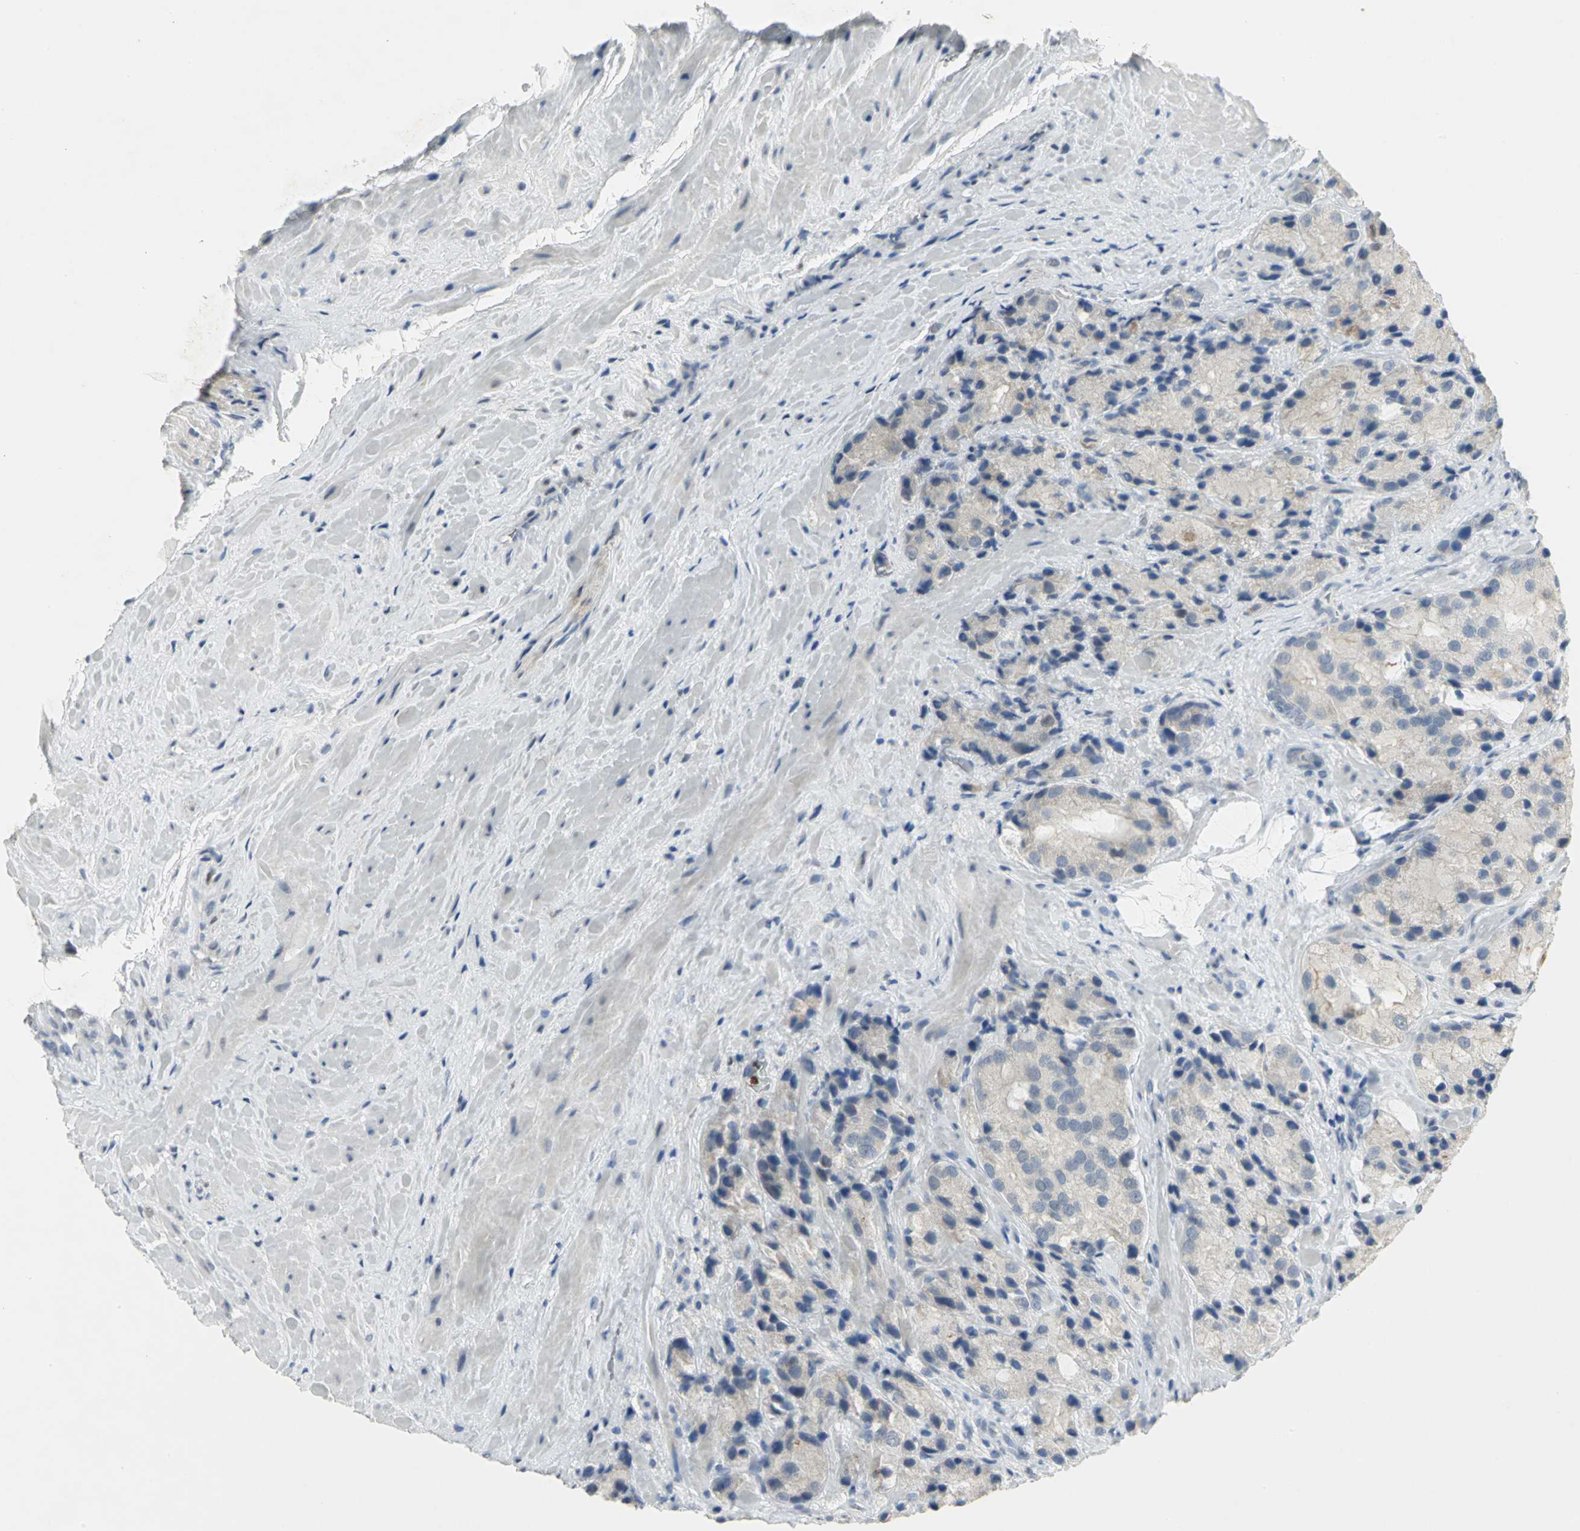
{"staining": {"intensity": "negative", "quantity": "none", "location": "none"}, "tissue": "prostate cancer", "cell_type": "Tumor cells", "image_type": "cancer", "snomed": [{"axis": "morphology", "description": "Adenocarcinoma, High grade"}, {"axis": "topography", "description": "Prostate"}], "caption": "IHC histopathology image of human prostate high-grade adenocarcinoma stained for a protein (brown), which shows no staining in tumor cells.", "gene": "BCL6", "patient": {"sex": "male", "age": 70}}